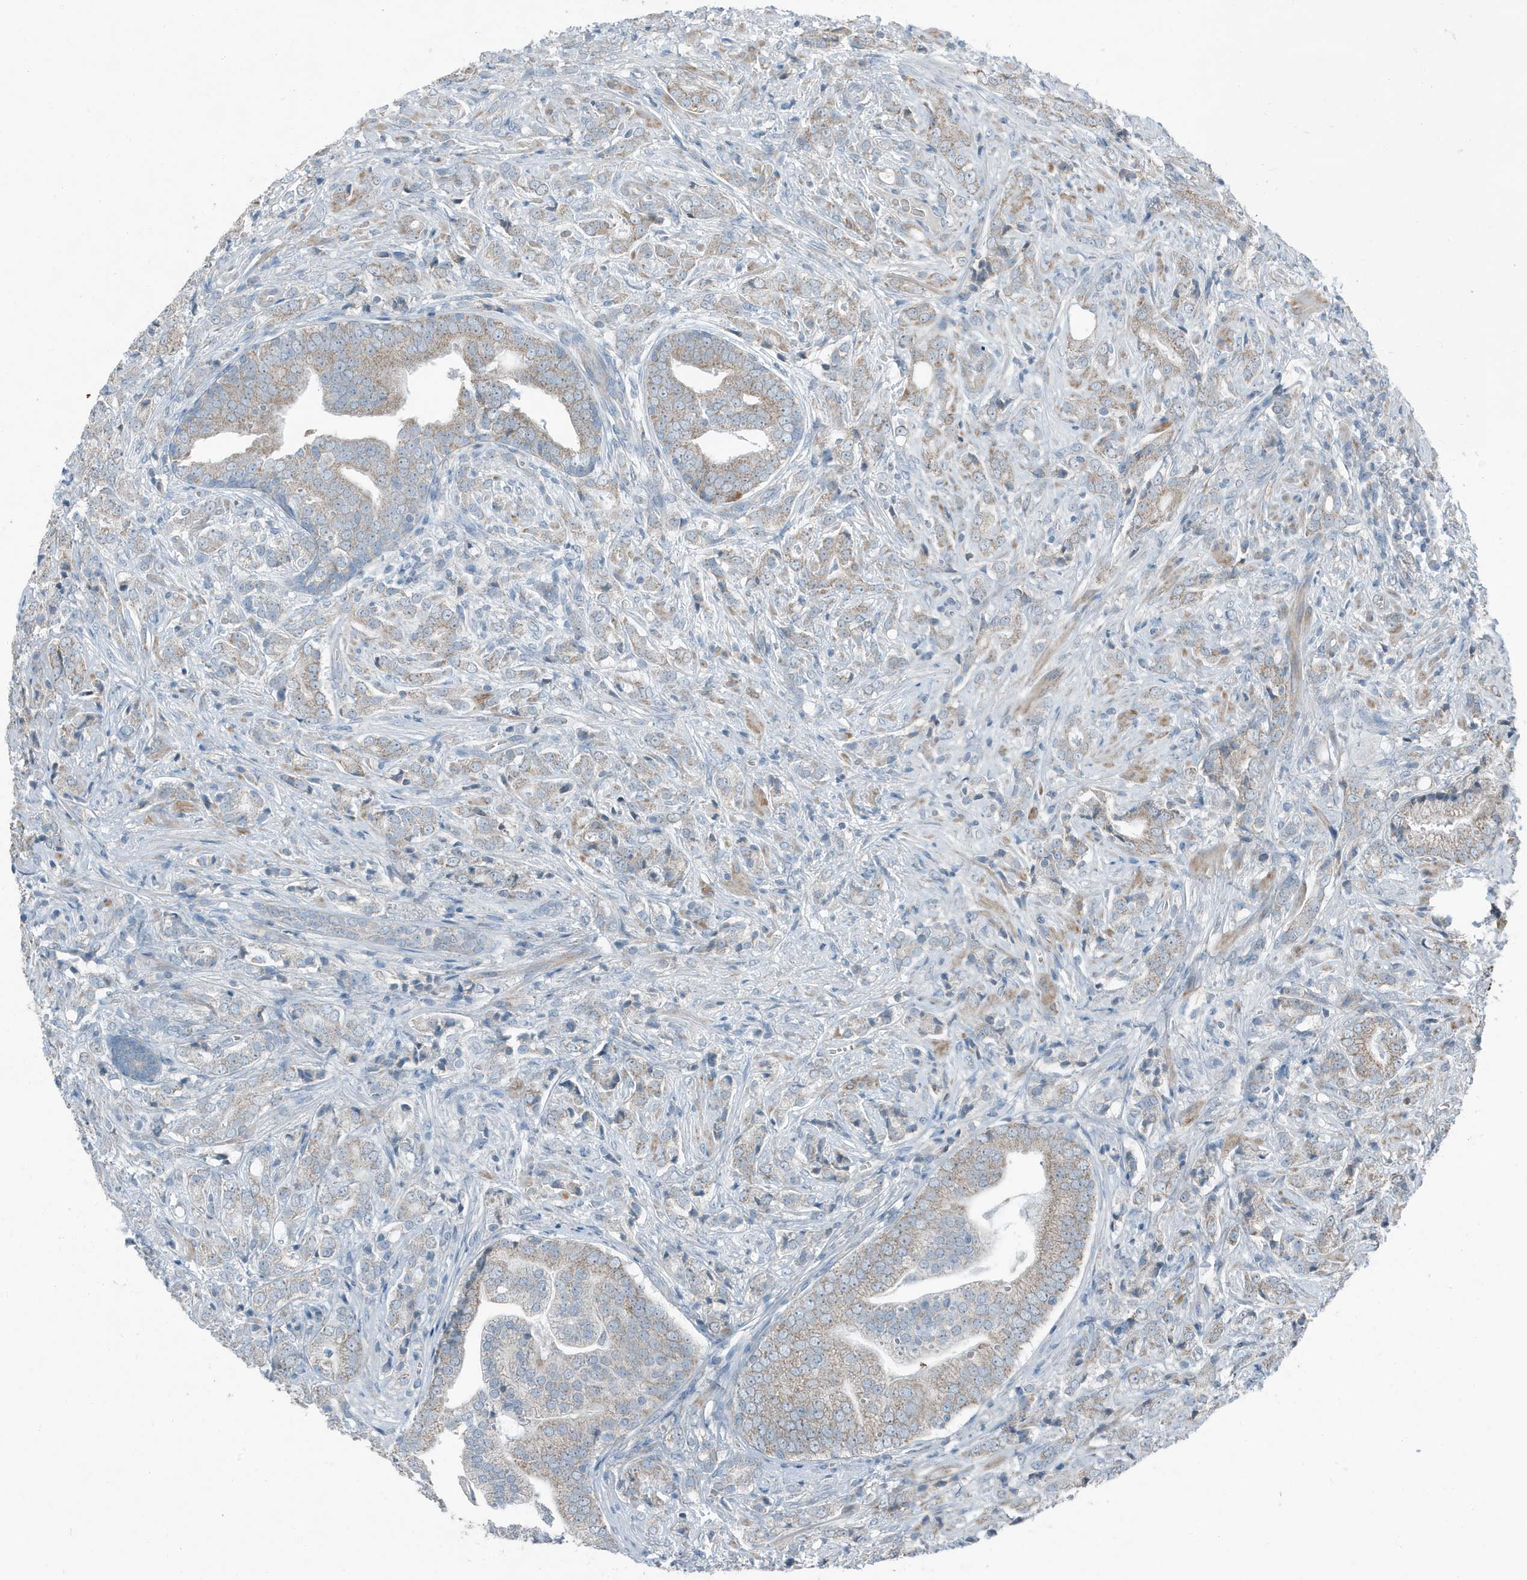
{"staining": {"intensity": "weak", "quantity": "25%-75%", "location": "cytoplasmic/membranous"}, "tissue": "prostate cancer", "cell_type": "Tumor cells", "image_type": "cancer", "snomed": [{"axis": "morphology", "description": "Adenocarcinoma, High grade"}, {"axis": "topography", "description": "Prostate"}], "caption": "This image exhibits immunohistochemistry (IHC) staining of prostate cancer (high-grade adenocarcinoma), with low weak cytoplasmic/membranous expression in approximately 25%-75% of tumor cells.", "gene": "MT-CYB", "patient": {"sex": "male", "age": 57}}